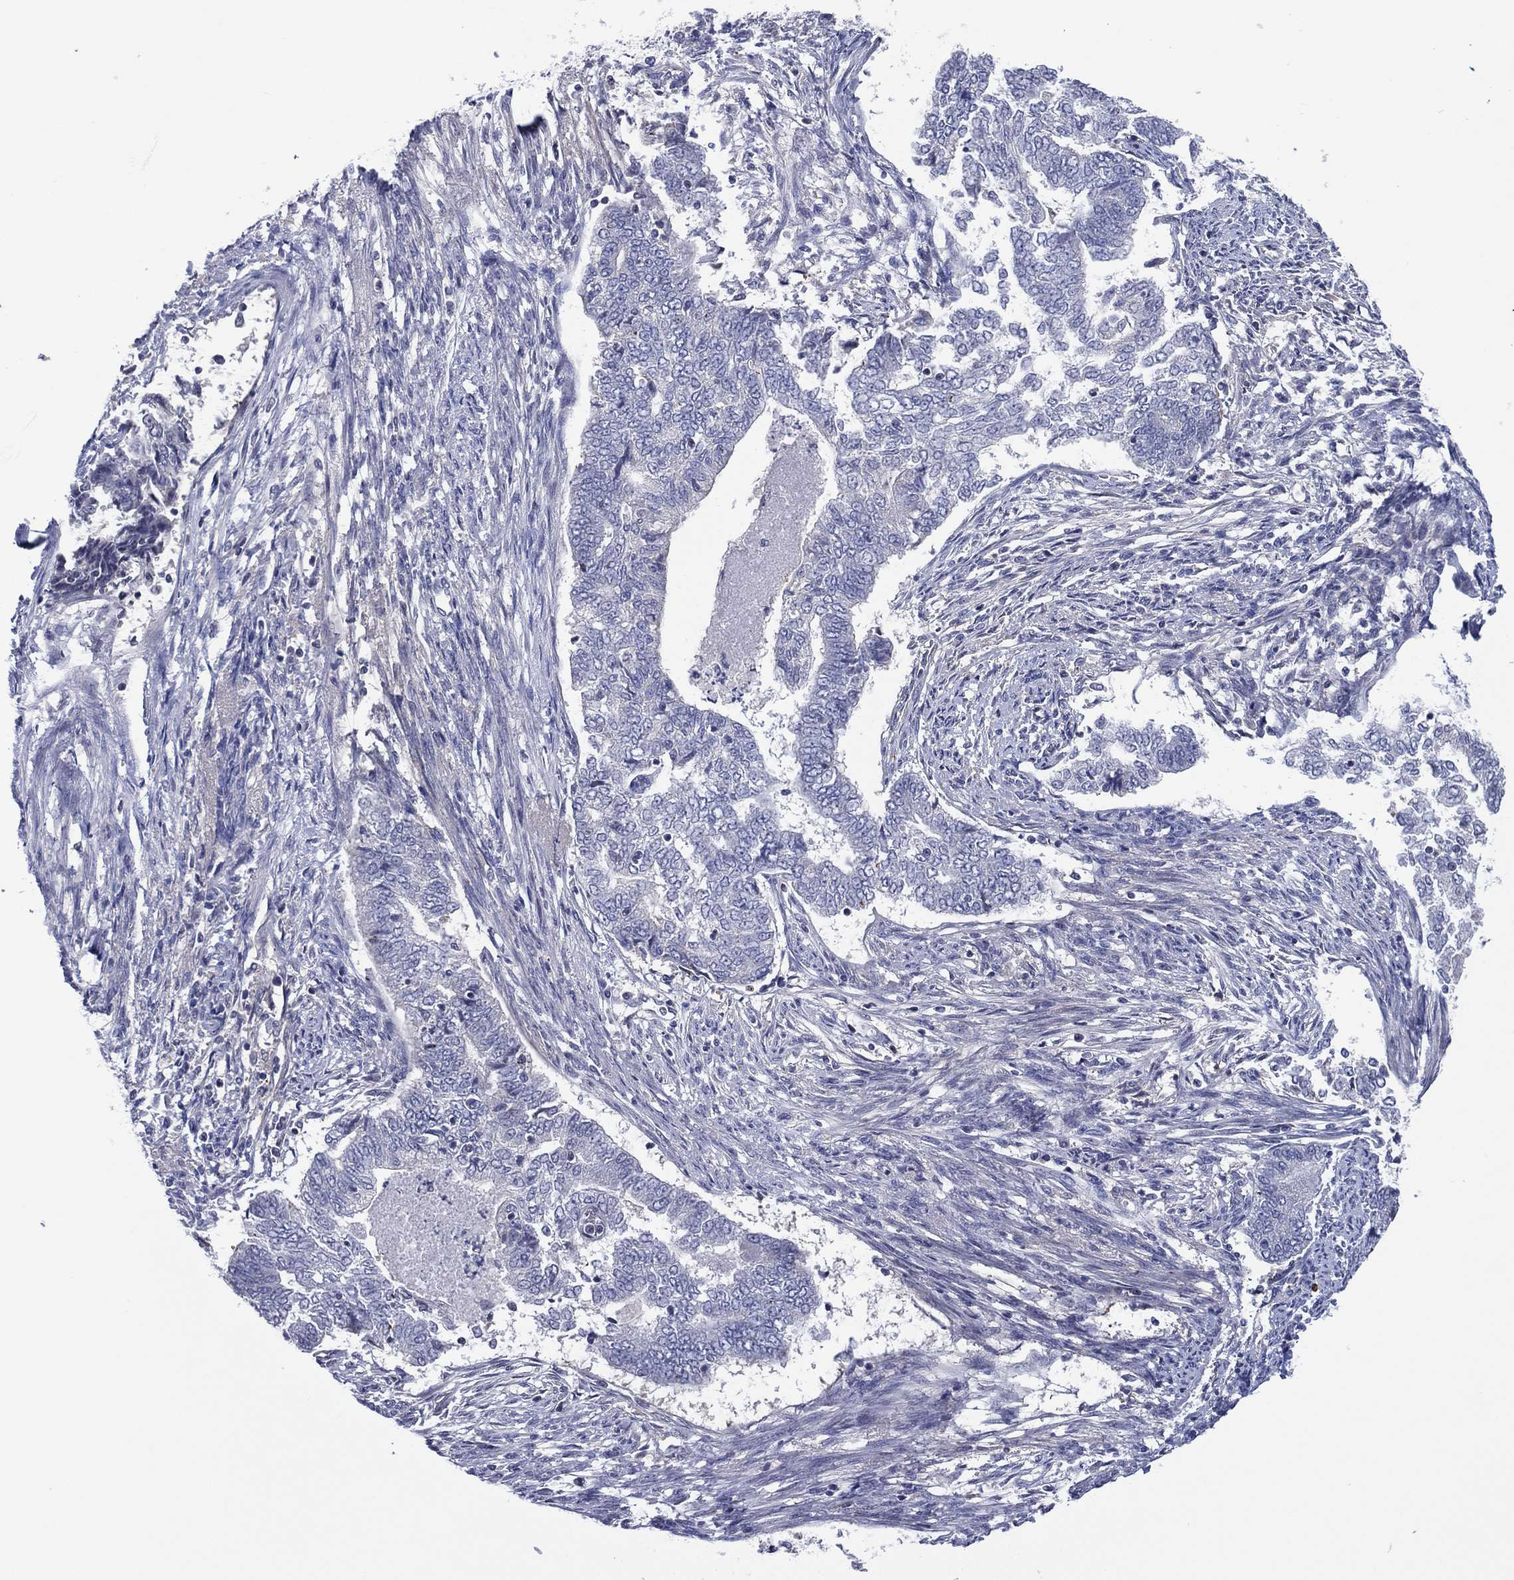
{"staining": {"intensity": "negative", "quantity": "none", "location": "none"}, "tissue": "endometrial cancer", "cell_type": "Tumor cells", "image_type": "cancer", "snomed": [{"axis": "morphology", "description": "Adenocarcinoma, NOS"}, {"axis": "topography", "description": "Endometrium"}], "caption": "IHC of endometrial cancer (adenocarcinoma) reveals no staining in tumor cells.", "gene": "TRIM31", "patient": {"sex": "female", "age": 65}}